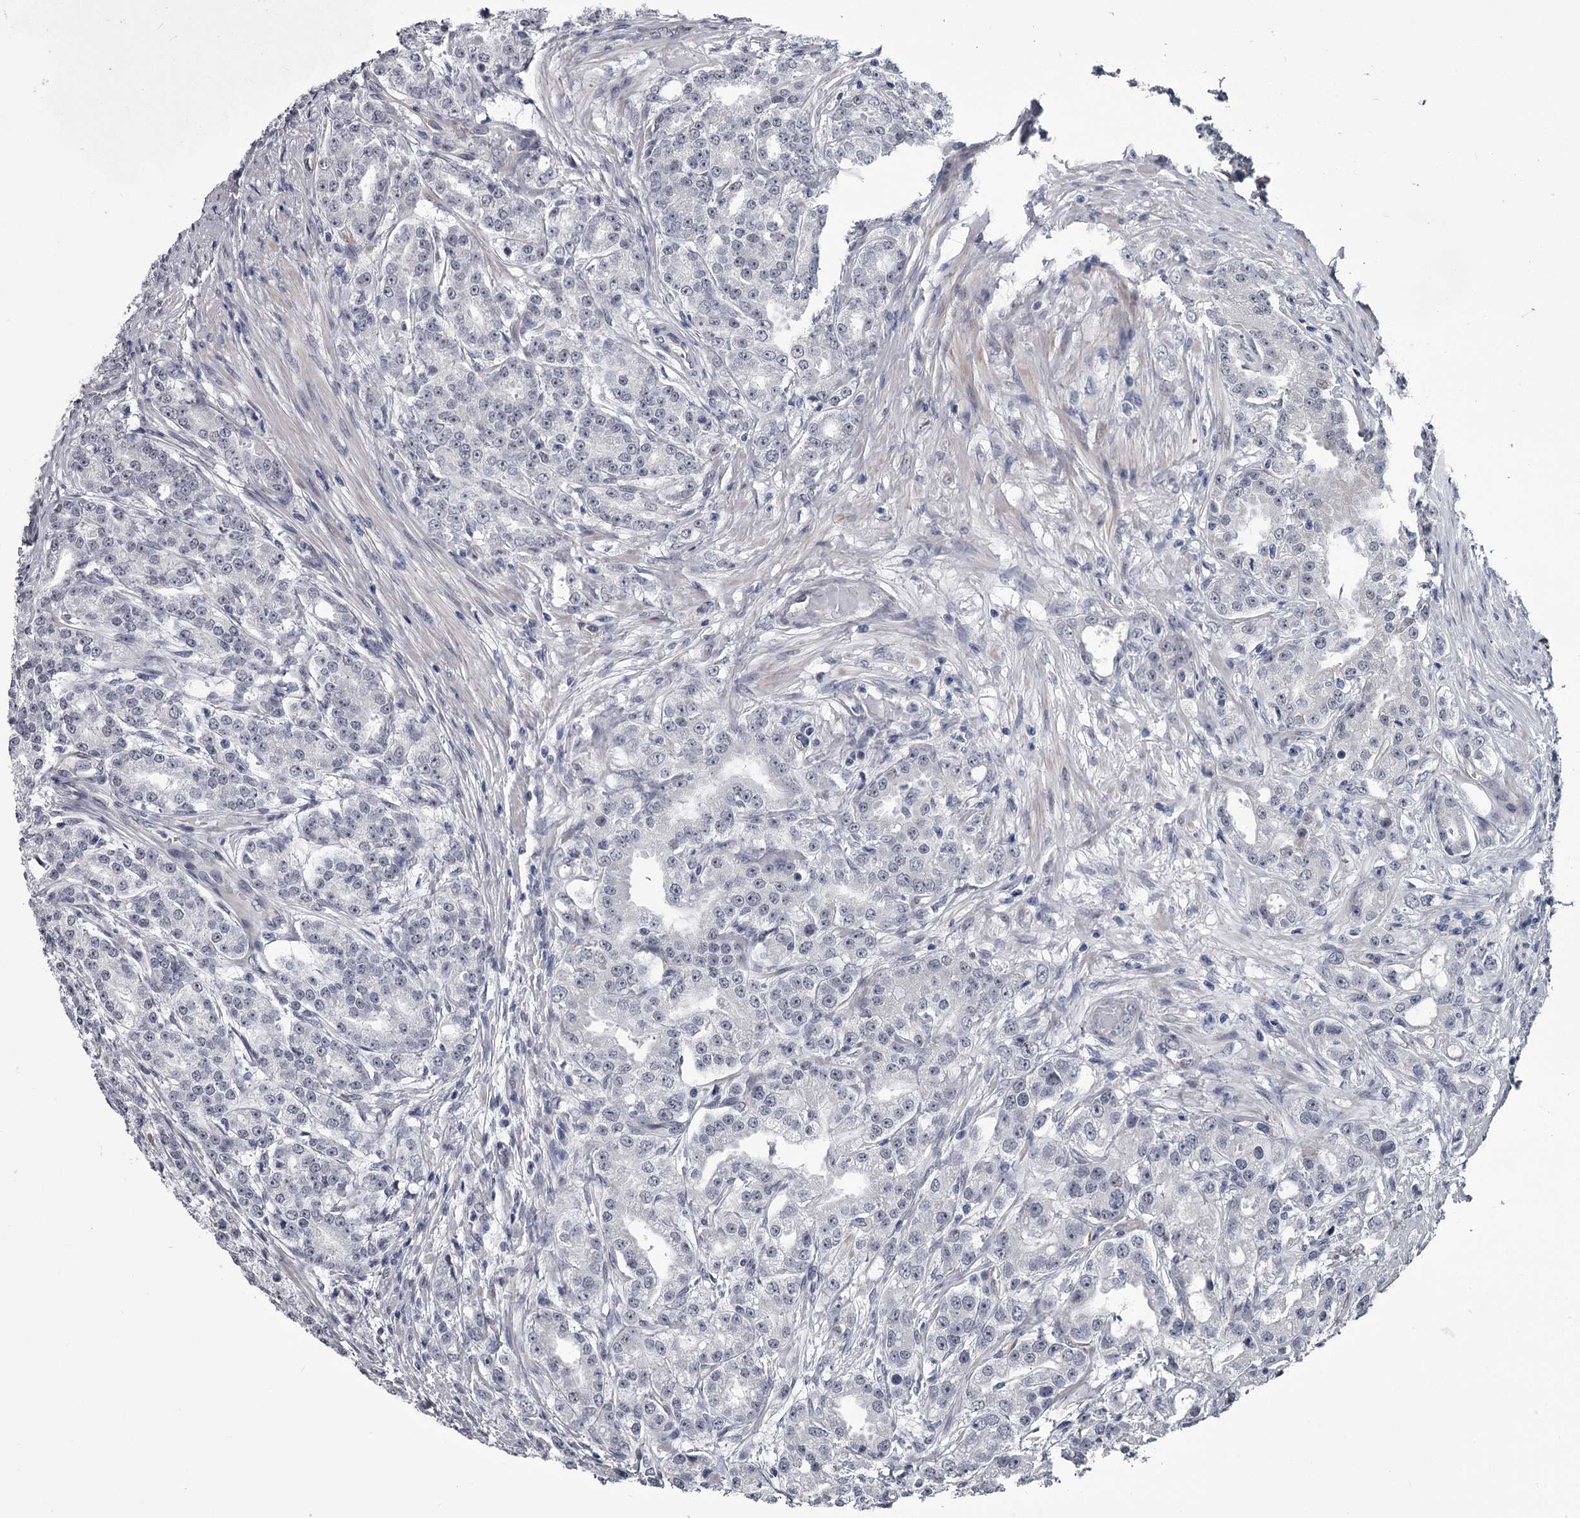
{"staining": {"intensity": "negative", "quantity": "none", "location": "none"}, "tissue": "prostate cancer", "cell_type": "Tumor cells", "image_type": "cancer", "snomed": [{"axis": "morphology", "description": "Adenocarcinoma, High grade"}, {"axis": "topography", "description": "Prostate"}], "caption": "There is no significant staining in tumor cells of prostate adenocarcinoma (high-grade). (Immunohistochemistry, brightfield microscopy, high magnification).", "gene": "PRPF40B", "patient": {"sex": "male", "age": 69}}